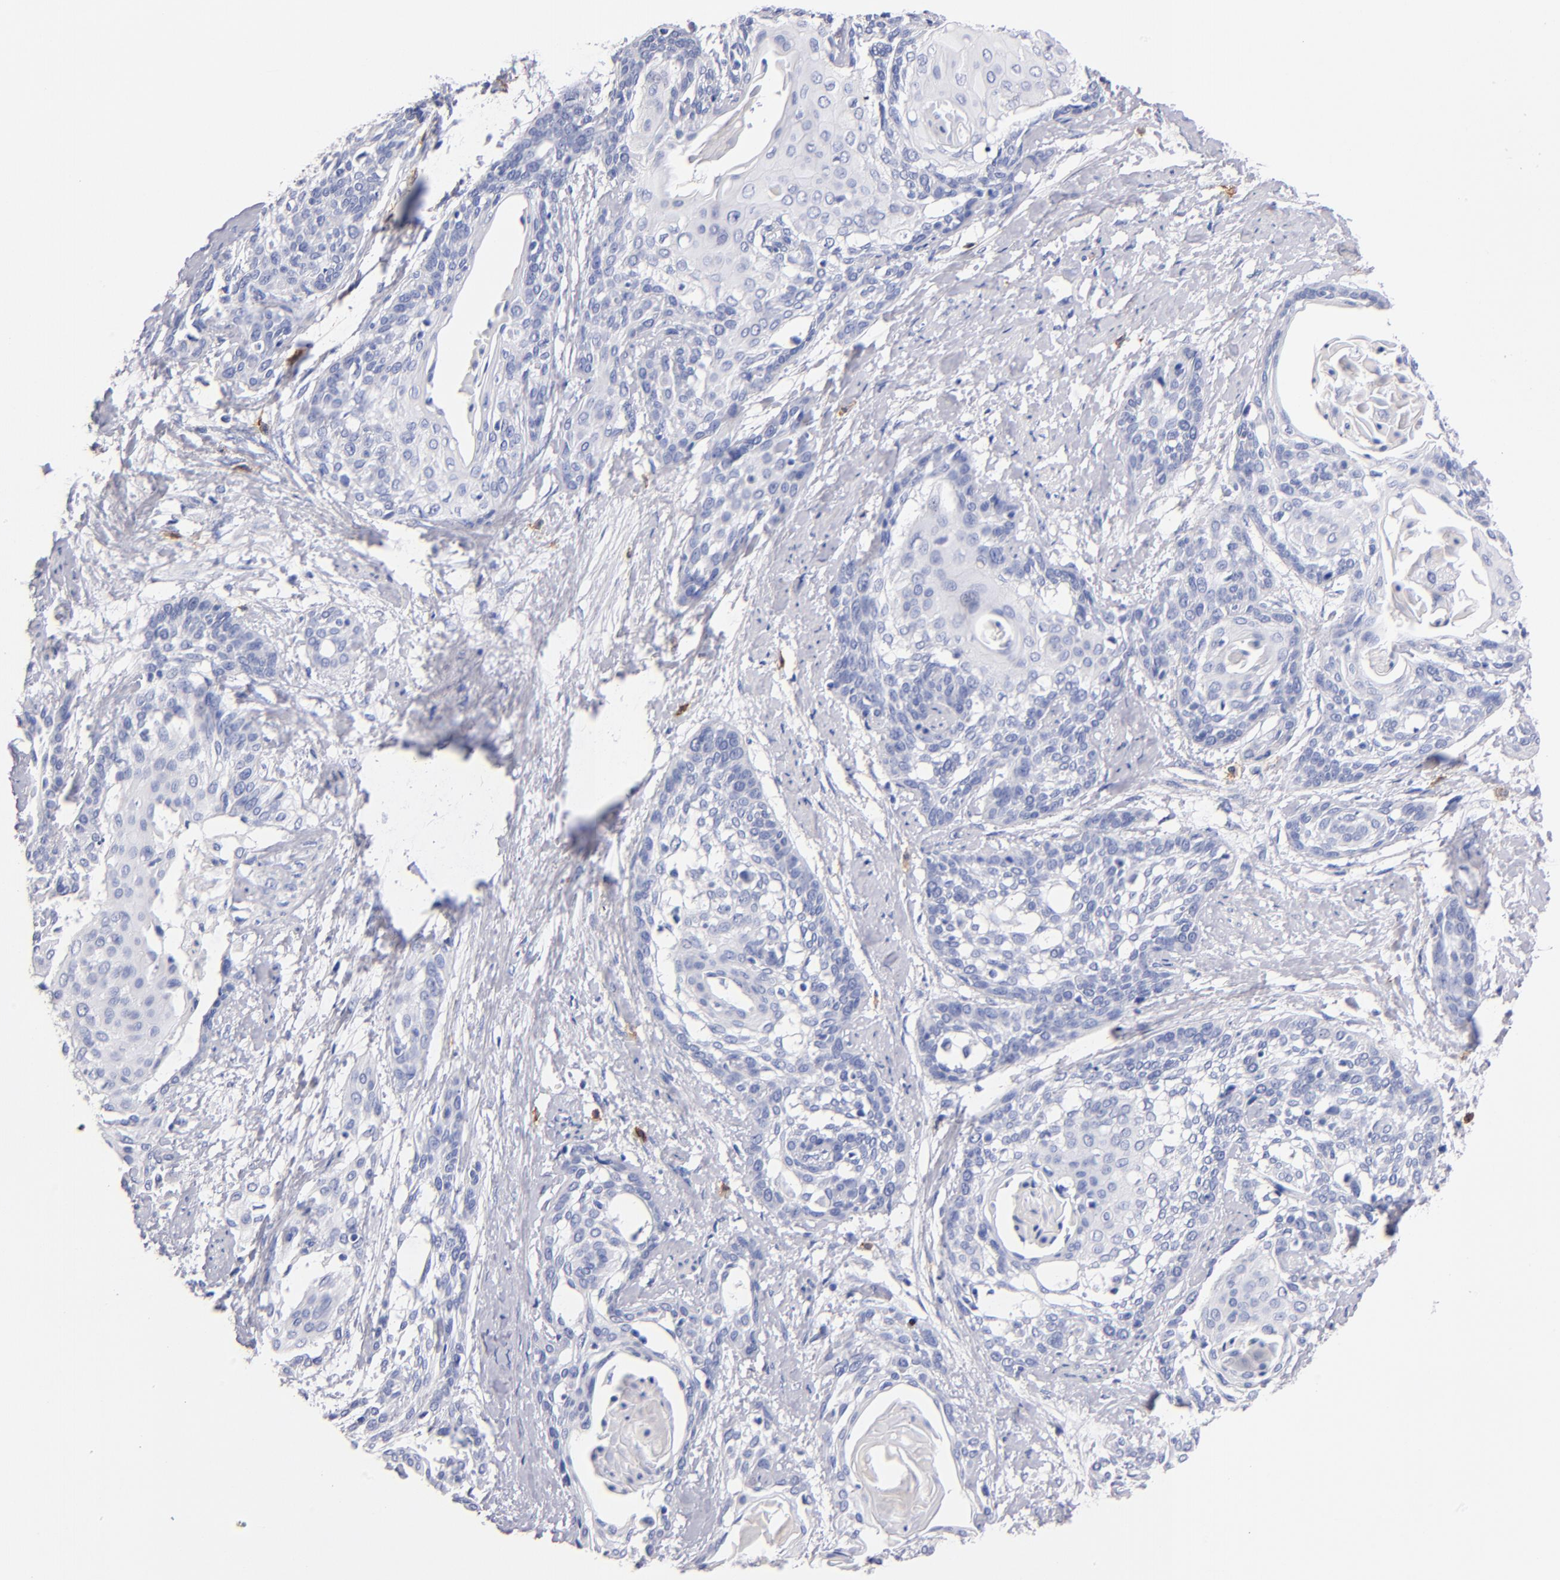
{"staining": {"intensity": "negative", "quantity": "none", "location": "none"}, "tissue": "cervical cancer", "cell_type": "Tumor cells", "image_type": "cancer", "snomed": [{"axis": "morphology", "description": "Squamous cell carcinoma, NOS"}, {"axis": "topography", "description": "Cervix"}], "caption": "Tumor cells are negative for brown protein staining in cervical cancer.", "gene": "KIT", "patient": {"sex": "female", "age": 57}}